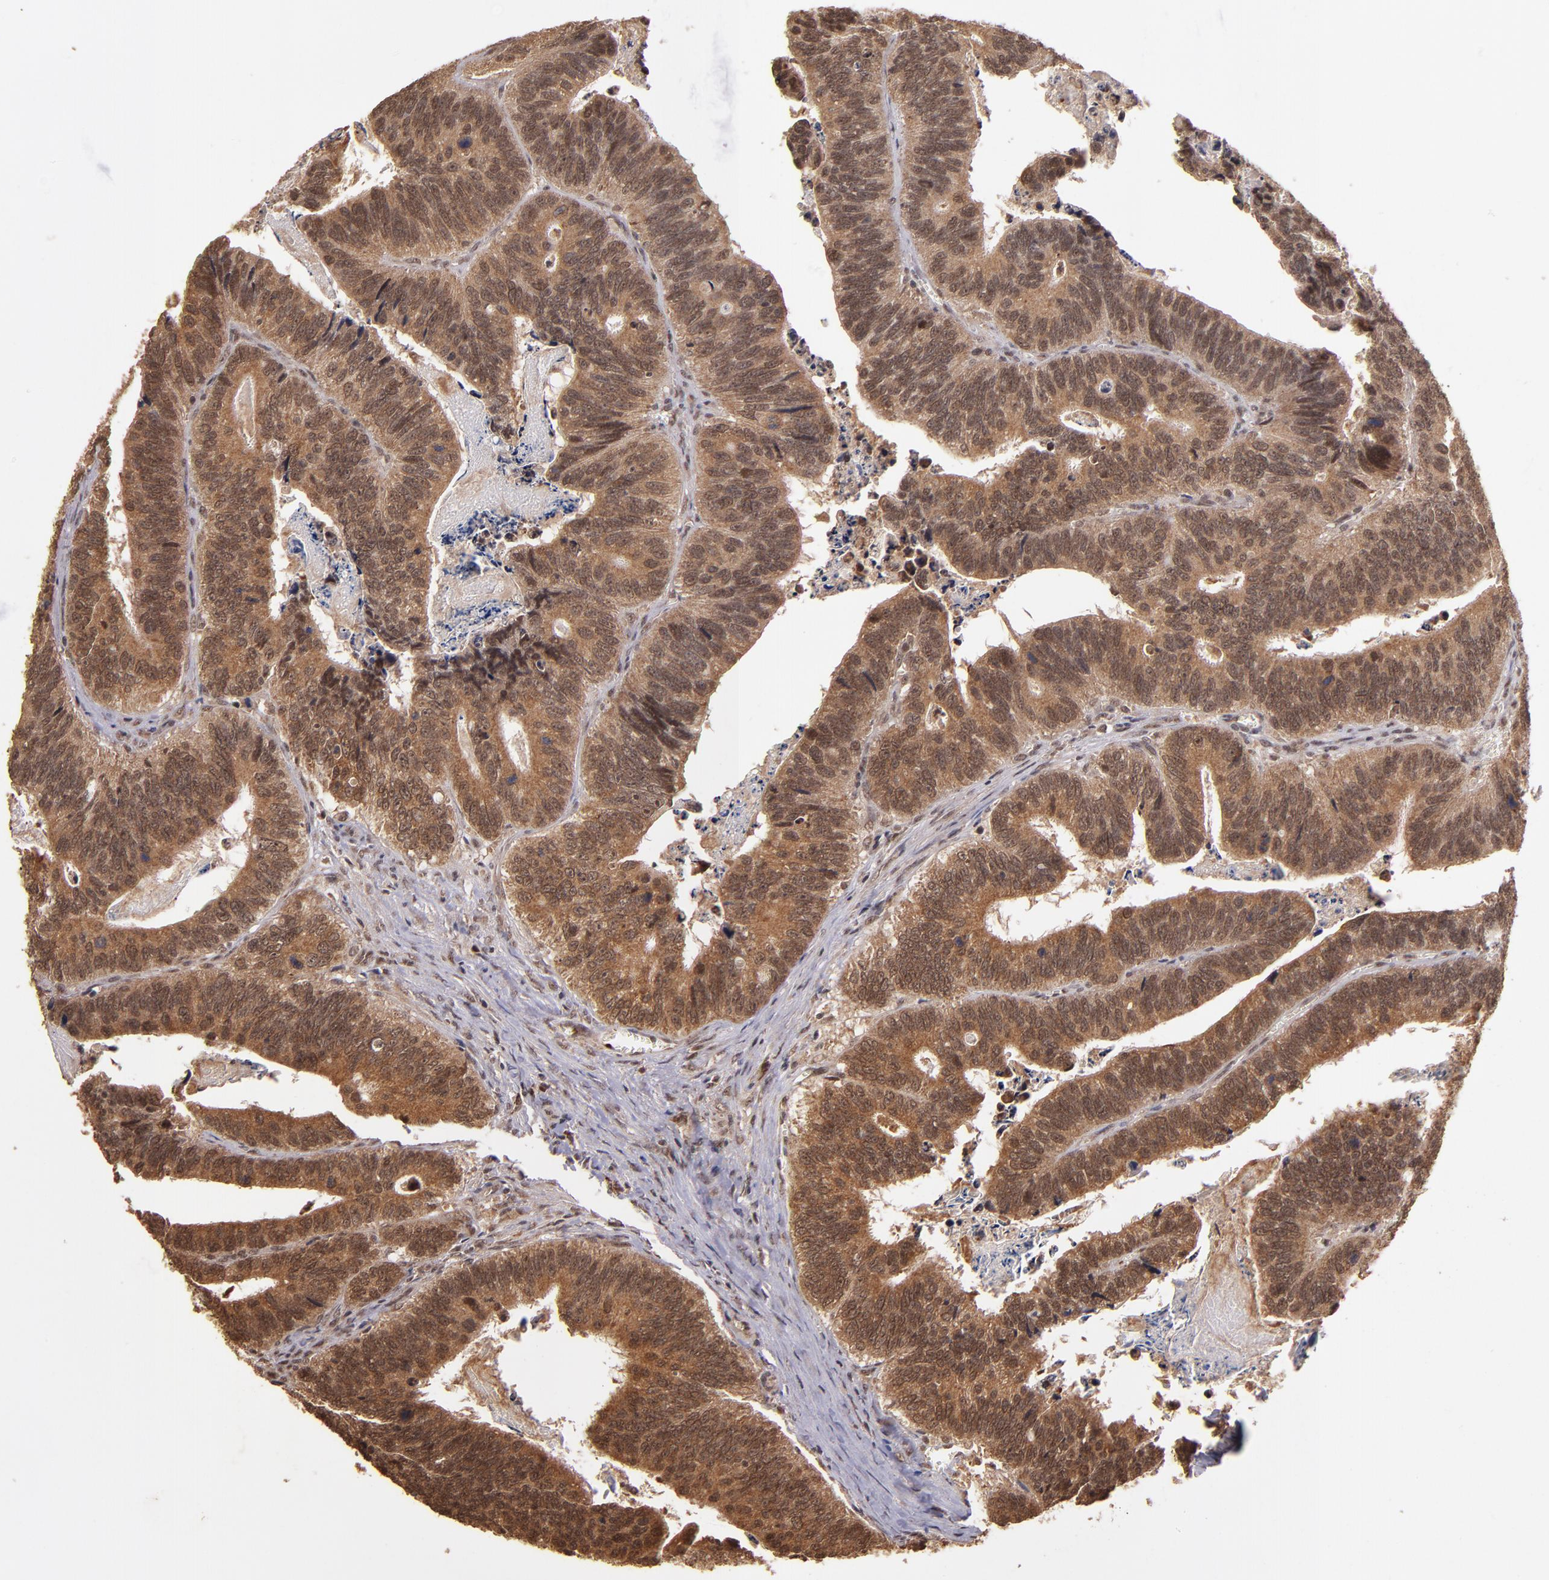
{"staining": {"intensity": "moderate", "quantity": ">75%", "location": "cytoplasmic/membranous"}, "tissue": "colorectal cancer", "cell_type": "Tumor cells", "image_type": "cancer", "snomed": [{"axis": "morphology", "description": "Adenocarcinoma, NOS"}, {"axis": "topography", "description": "Colon"}], "caption": "Colorectal adenocarcinoma was stained to show a protein in brown. There is medium levels of moderate cytoplasmic/membranous staining in approximately >75% of tumor cells. Nuclei are stained in blue.", "gene": "RIOK3", "patient": {"sex": "male", "age": 72}}